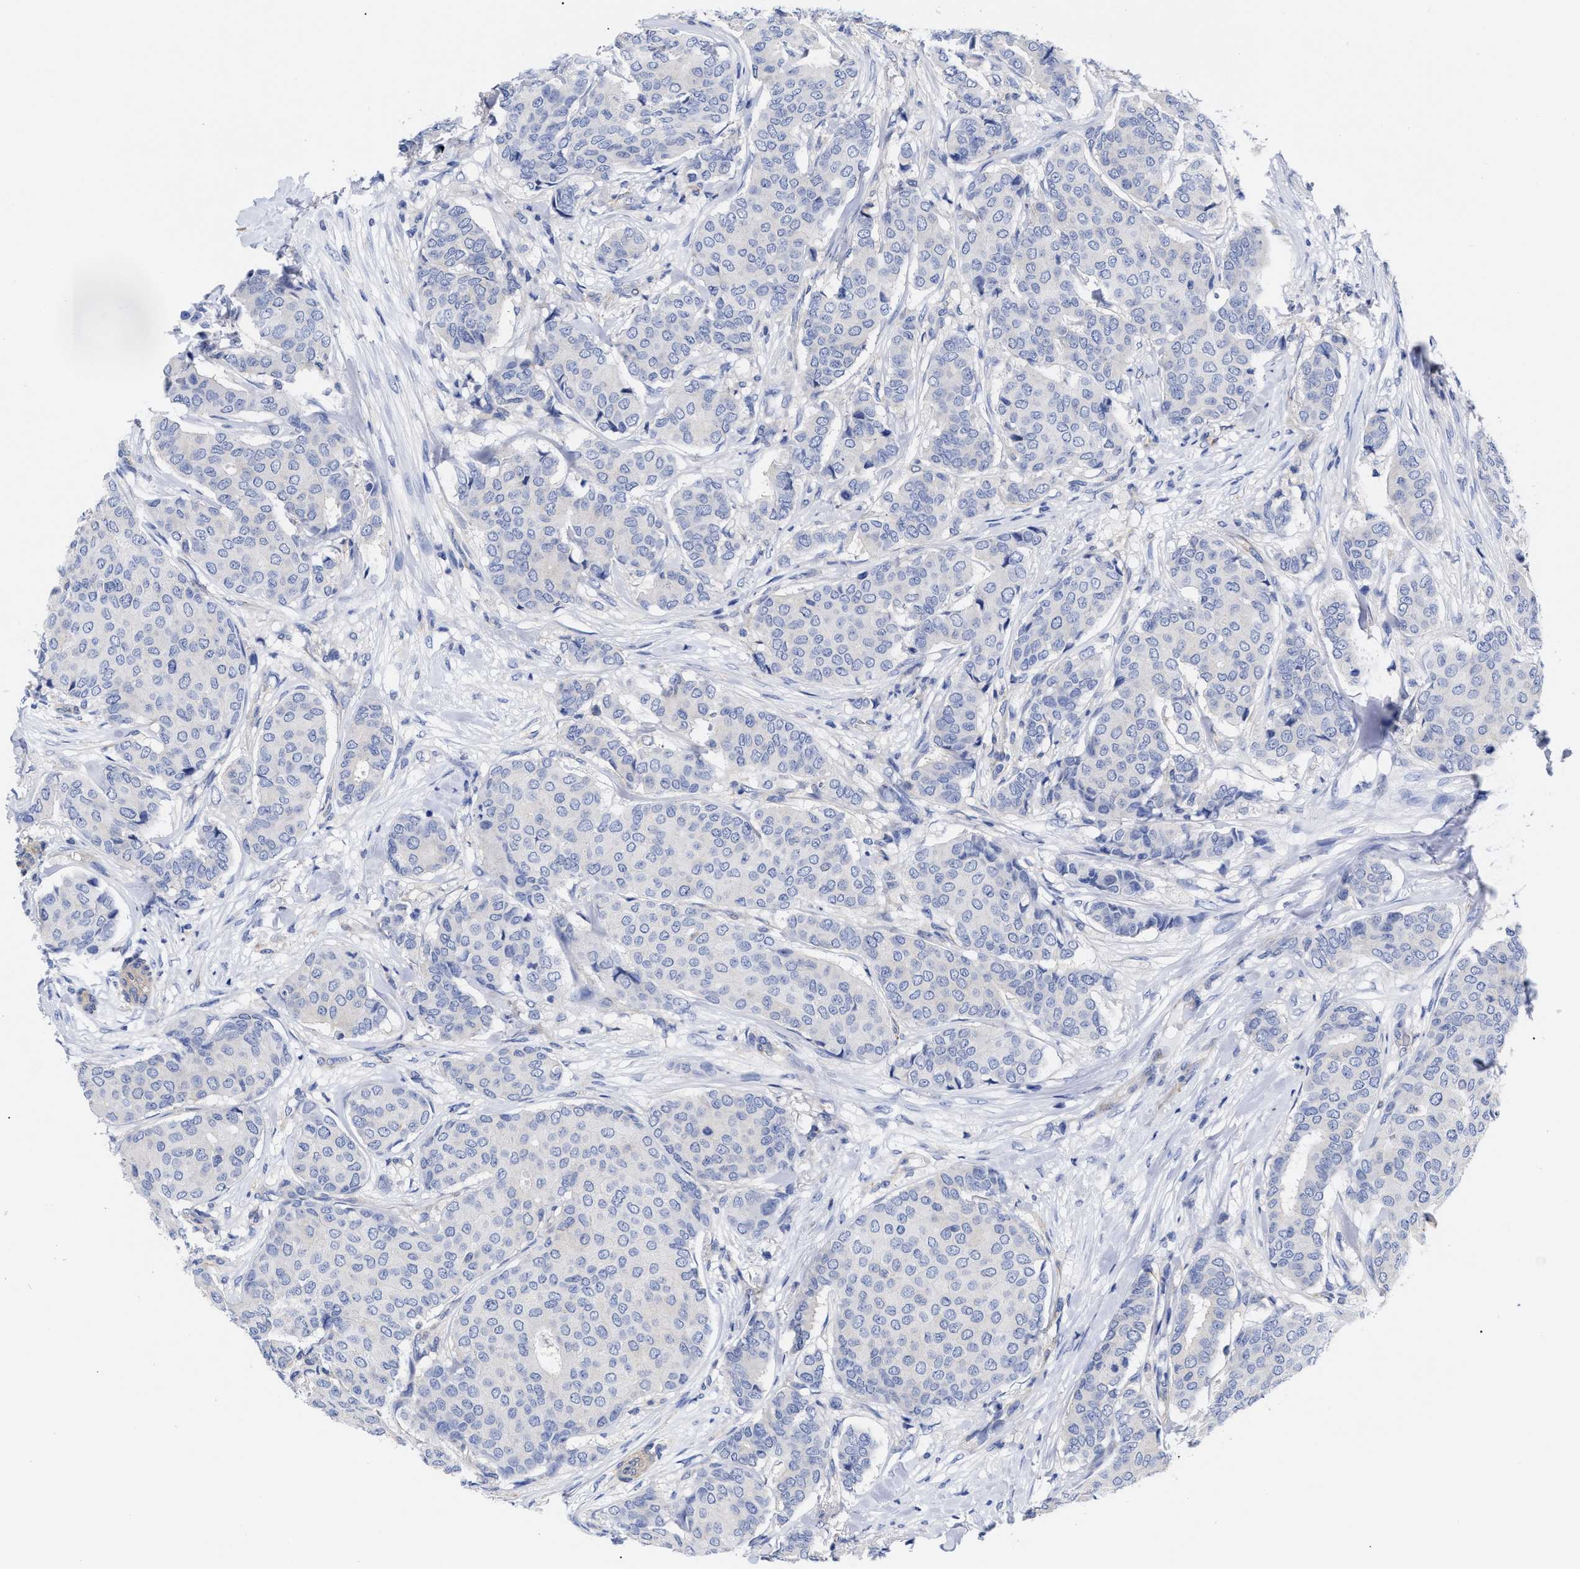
{"staining": {"intensity": "negative", "quantity": "none", "location": "none"}, "tissue": "breast cancer", "cell_type": "Tumor cells", "image_type": "cancer", "snomed": [{"axis": "morphology", "description": "Duct carcinoma"}, {"axis": "topography", "description": "Breast"}], "caption": "IHC of human breast cancer (infiltrating ductal carcinoma) displays no positivity in tumor cells.", "gene": "IRAG2", "patient": {"sex": "female", "age": 75}}